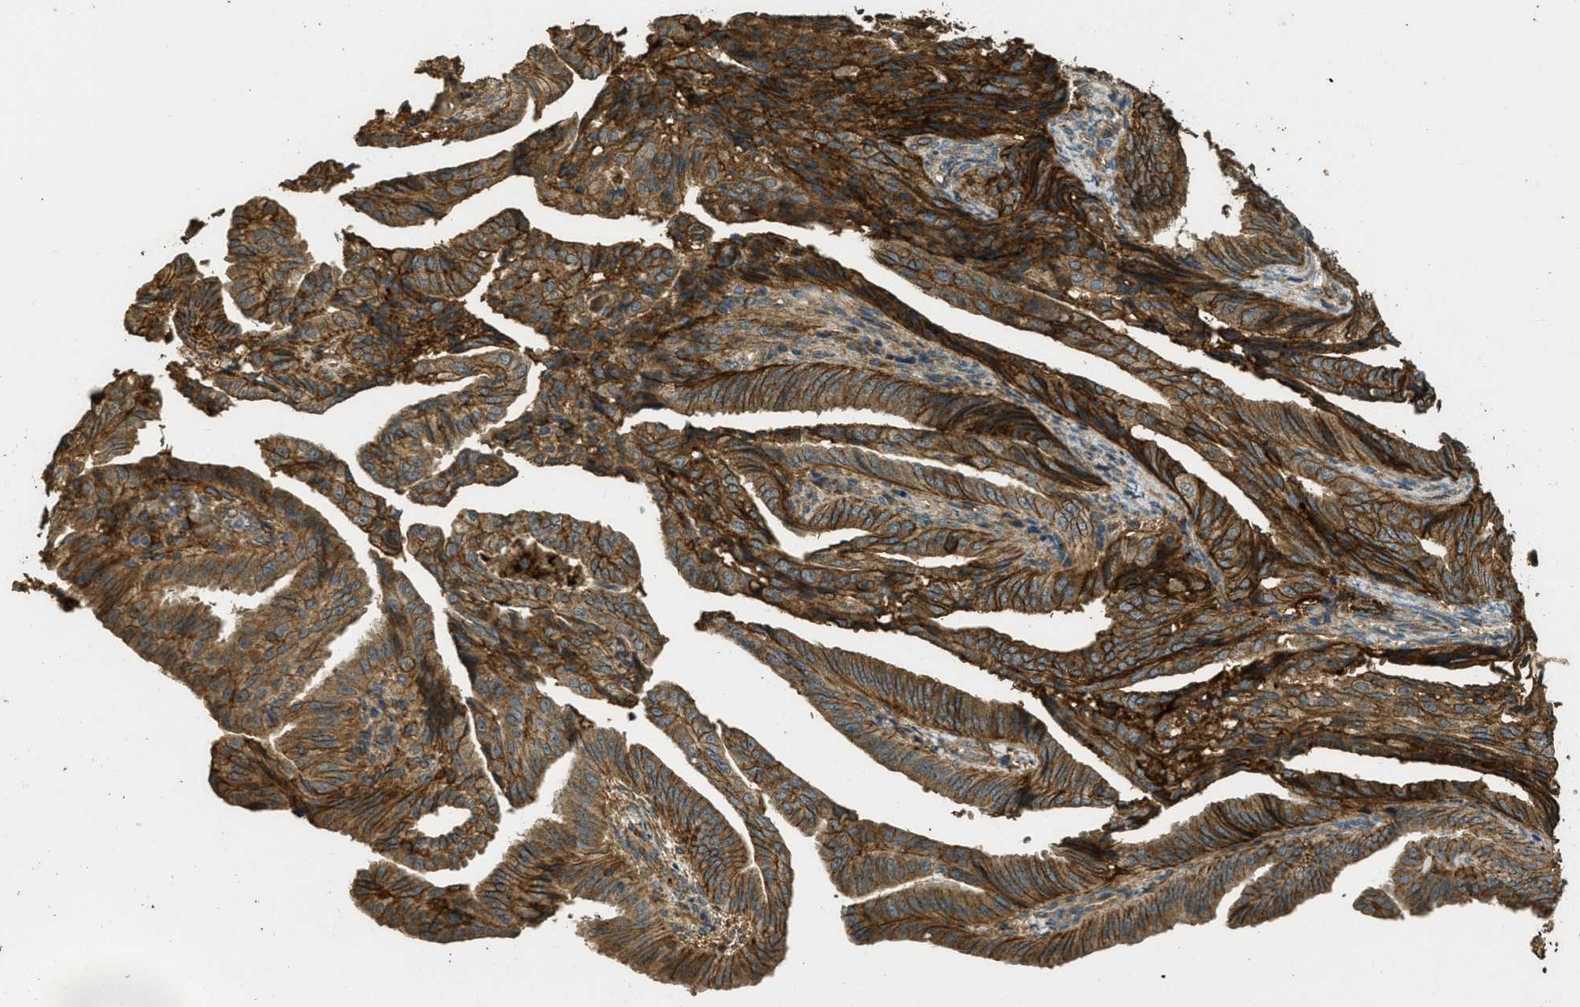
{"staining": {"intensity": "strong", "quantity": ">75%", "location": "cytoplasmic/membranous"}, "tissue": "endometrial cancer", "cell_type": "Tumor cells", "image_type": "cancer", "snomed": [{"axis": "morphology", "description": "Adenocarcinoma, NOS"}, {"axis": "topography", "description": "Endometrium"}], "caption": "Immunohistochemistry (IHC) staining of endometrial cancer, which reveals high levels of strong cytoplasmic/membranous staining in approximately >75% of tumor cells indicating strong cytoplasmic/membranous protein expression. The staining was performed using DAB (brown) for protein detection and nuclei were counterstained in hematoxylin (blue).", "gene": "CD276", "patient": {"sex": "female", "age": 58}}